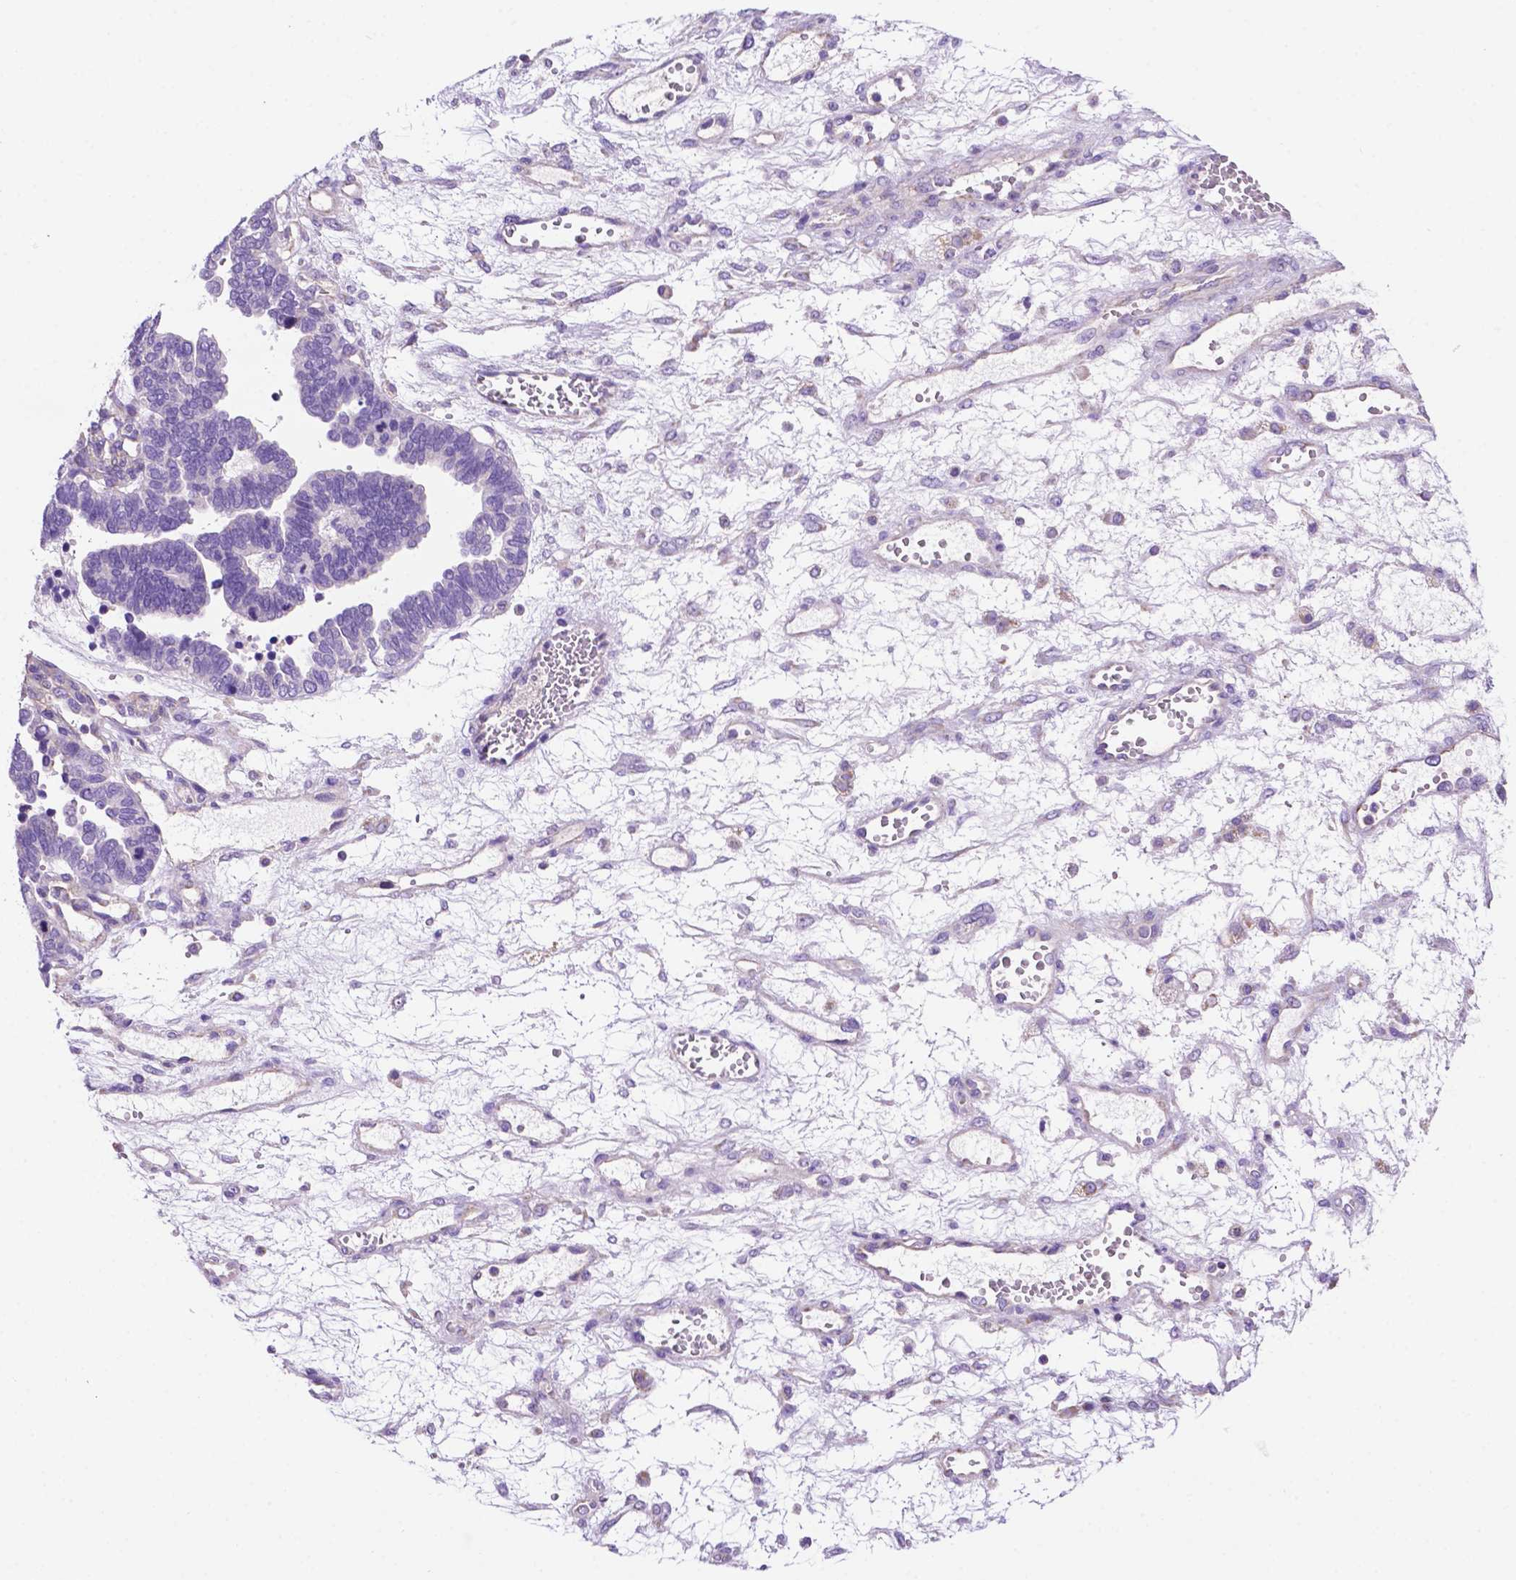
{"staining": {"intensity": "negative", "quantity": "none", "location": "none"}, "tissue": "ovarian cancer", "cell_type": "Tumor cells", "image_type": "cancer", "snomed": [{"axis": "morphology", "description": "Cystadenocarcinoma, serous, NOS"}, {"axis": "topography", "description": "Ovary"}], "caption": "High power microscopy micrograph of an IHC image of ovarian serous cystadenocarcinoma, revealing no significant positivity in tumor cells.", "gene": "PHYHIP", "patient": {"sex": "female", "age": 51}}